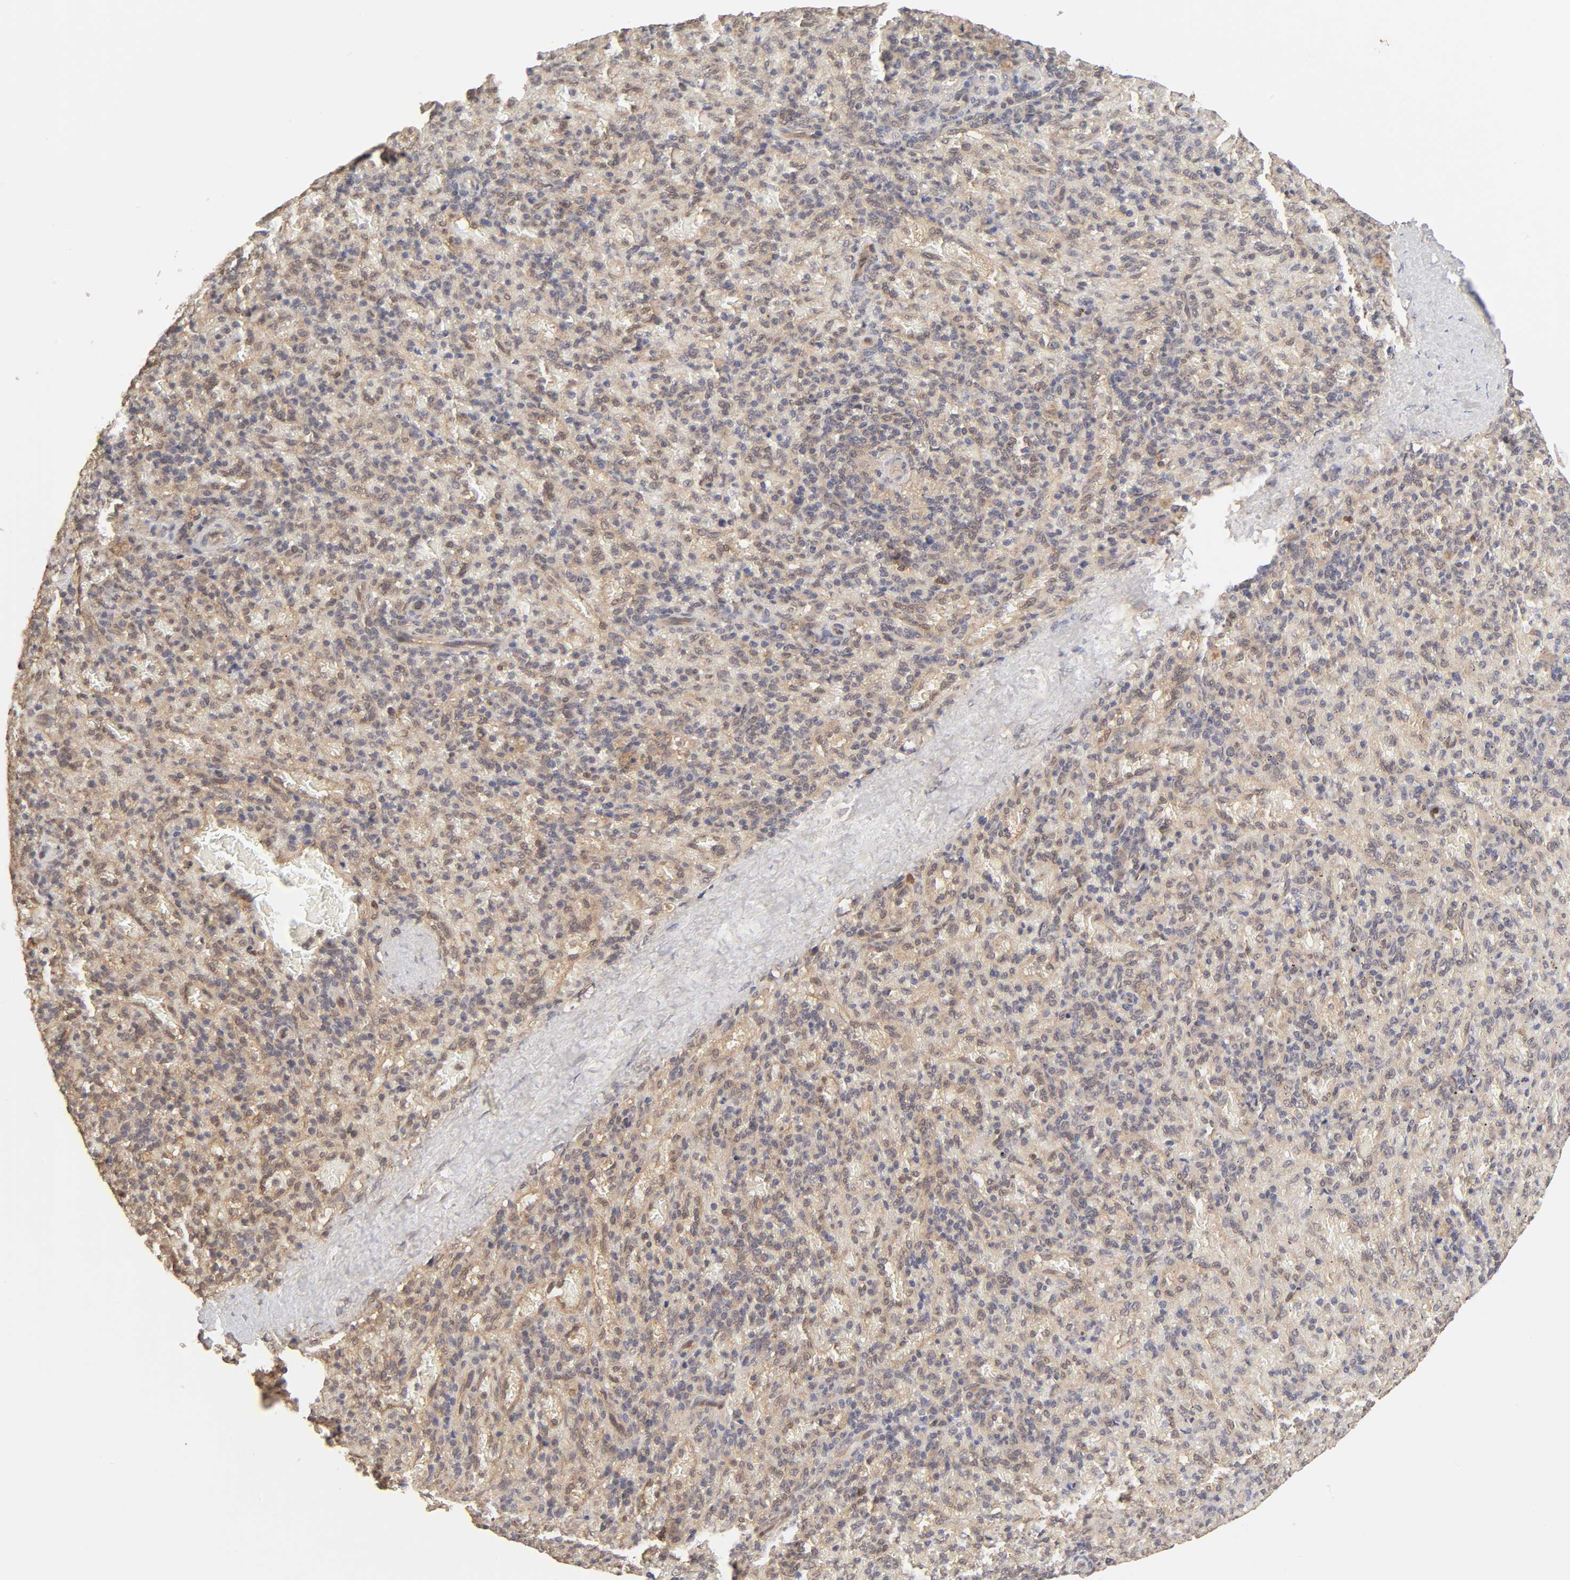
{"staining": {"intensity": "moderate", "quantity": "25%-75%", "location": "cytoplasmic/membranous"}, "tissue": "spleen", "cell_type": "Cells in red pulp", "image_type": "normal", "snomed": [{"axis": "morphology", "description": "Normal tissue, NOS"}, {"axis": "topography", "description": "Spleen"}], "caption": "This is an image of IHC staining of unremarkable spleen, which shows moderate staining in the cytoplasmic/membranous of cells in red pulp.", "gene": "MAPK1", "patient": {"sex": "female", "age": 43}}